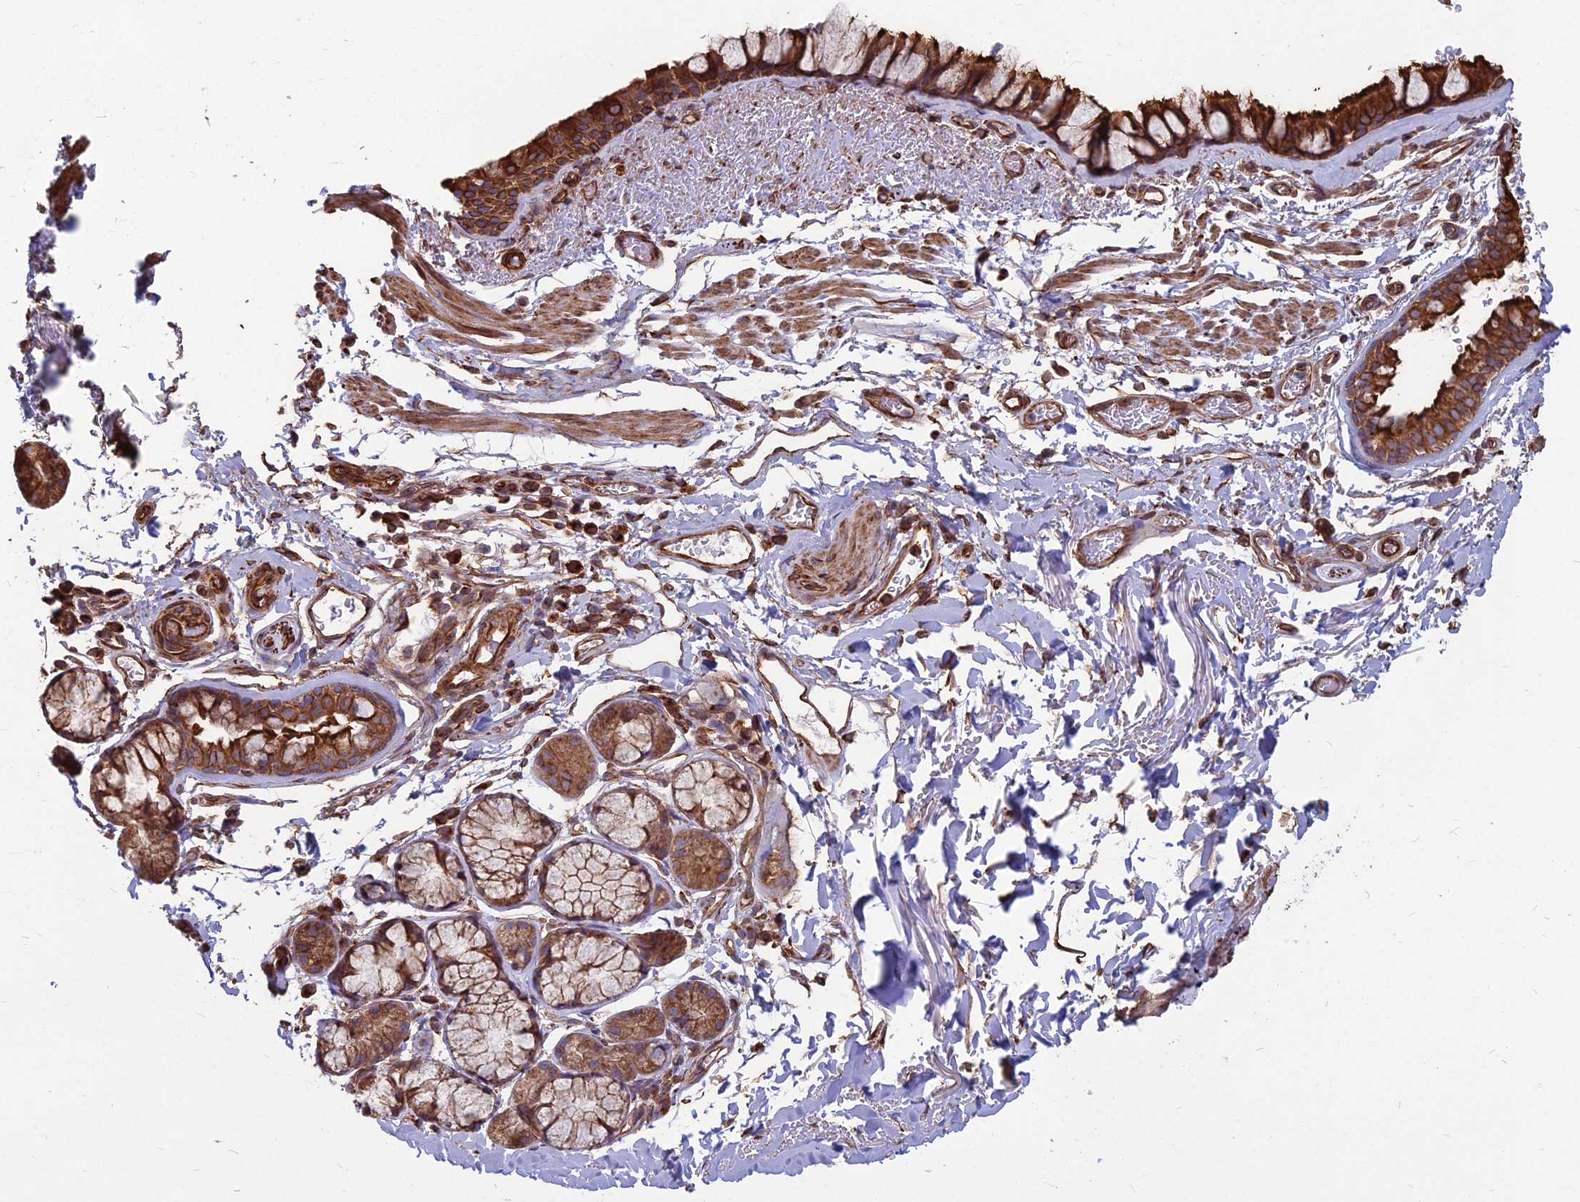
{"staining": {"intensity": "strong", "quantity": ">75%", "location": "cytoplasmic/membranous"}, "tissue": "bronchus", "cell_type": "Respiratory epithelial cells", "image_type": "normal", "snomed": [{"axis": "morphology", "description": "Normal tissue, NOS"}, {"axis": "topography", "description": "Bronchus"}], "caption": "This photomicrograph reveals normal bronchus stained with immunohistochemistry to label a protein in brown. The cytoplasmic/membranous of respiratory epithelial cells show strong positivity for the protein. Nuclei are counter-stained blue.", "gene": "LSM6", "patient": {"sex": "male", "age": 65}}